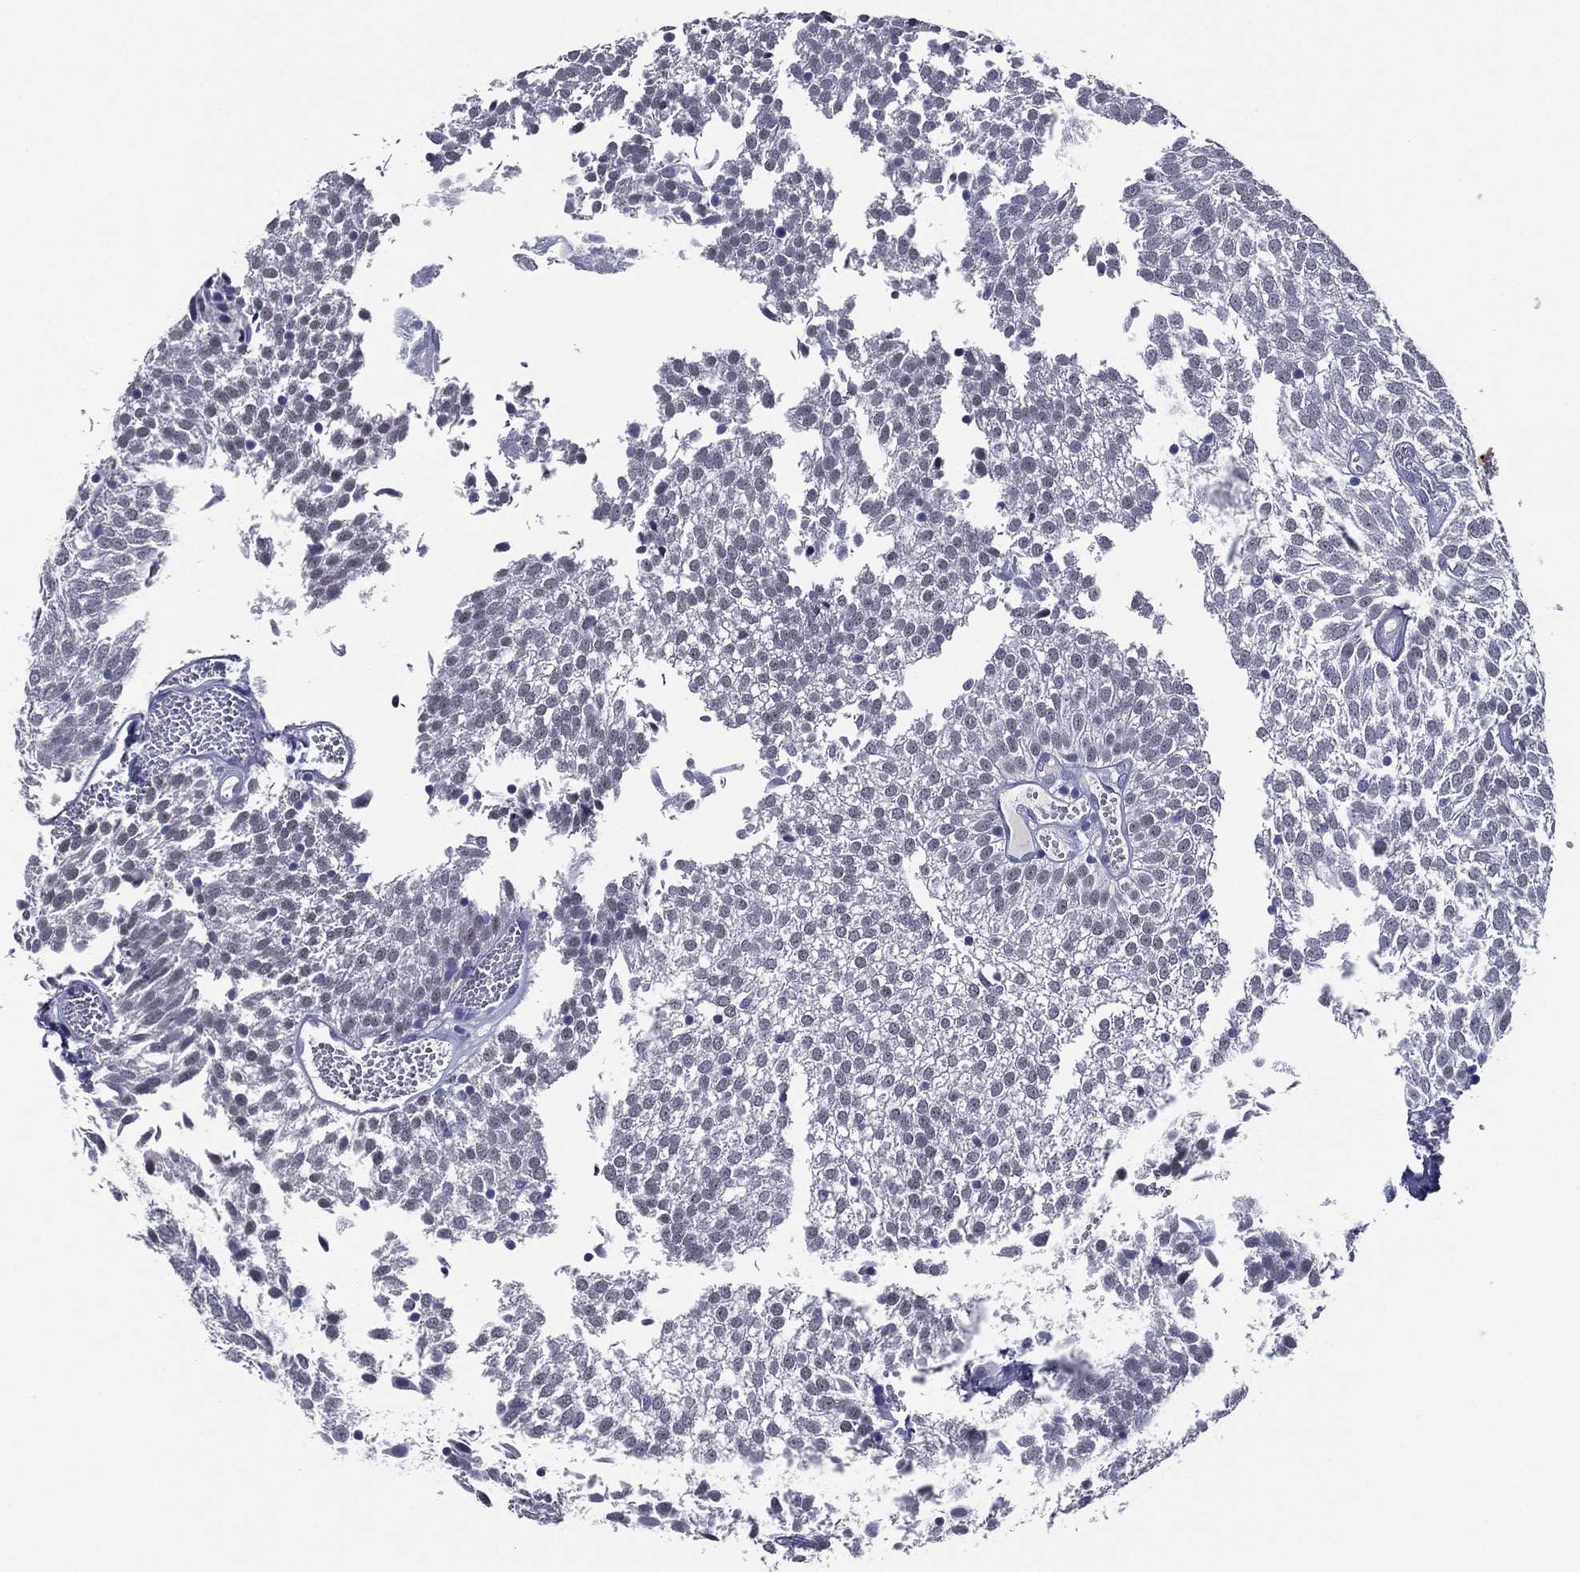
{"staining": {"intensity": "negative", "quantity": "none", "location": "none"}, "tissue": "urothelial cancer", "cell_type": "Tumor cells", "image_type": "cancer", "snomed": [{"axis": "morphology", "description": "Urothelial carcinoma, Low grade"}, {"axis": "topography", "description": "Urinary bladder"}], "caption": "DAB (3,3'-diaminobenzidine) immunohistochemical staining of human urothelial carcinoma (low-grade) displays no significant expression in tumor cells.", "gene": "TFAP2A", "patient": {"sex": "male", "age": 52}}